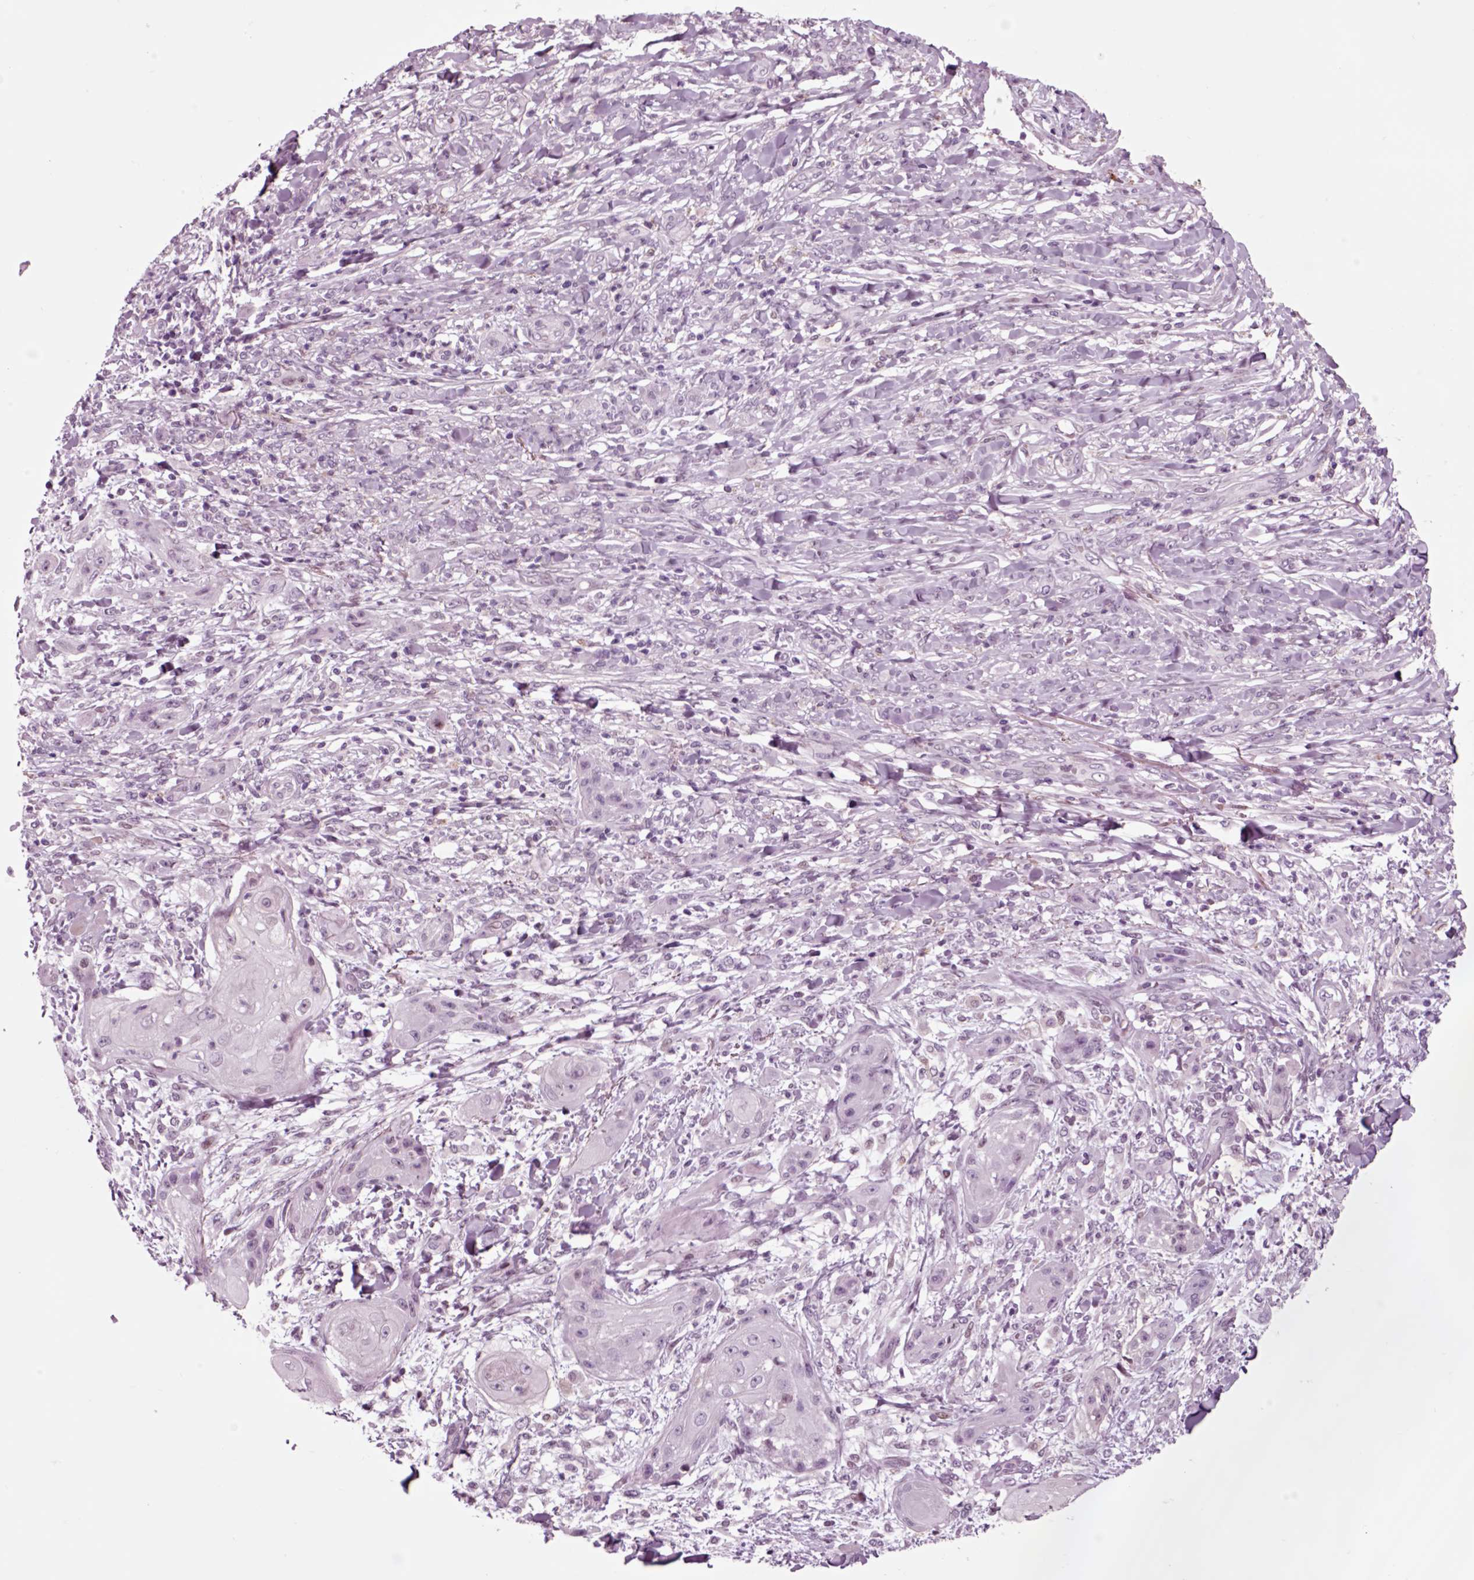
{"staining": {"intensity": "negative", "quantity": "none", "location": "none"}, "tissue": "skin cancer", "cell_type": "Tumor cells", "image_type": "cancer", "snomed": [{"axis": "morphology", "description": "Squamous cell carcinoma, NOS"}, {"axis": "topography", "description": "Skin"}], "caption": "Tumor cells show no significant protein positivity in skin cancer (squamous cell carcinoma). (DAB IHC visualized using brightfield microscopy, high magnification).", "gene": "CHGB", "patient": {"sex": "male", "age": 62}}